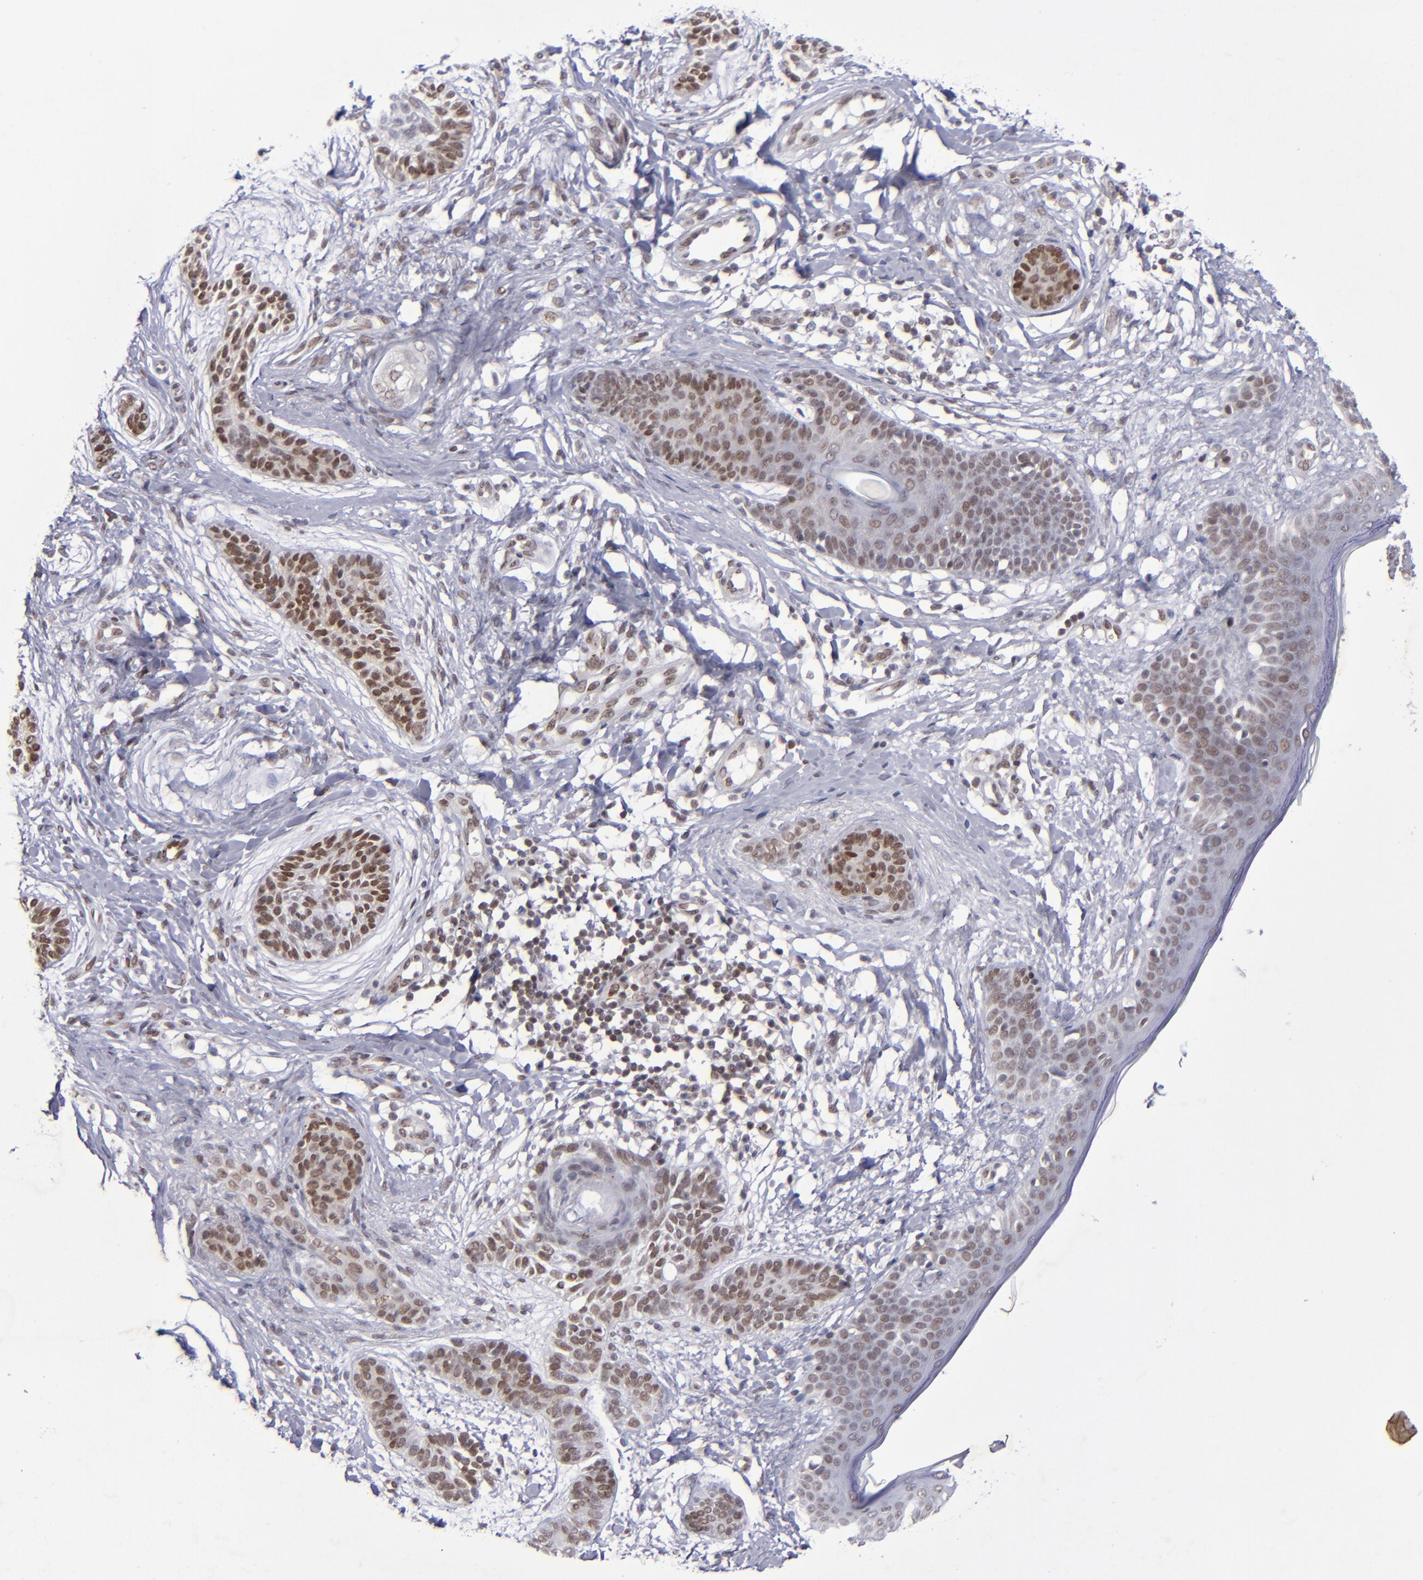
{"staining": {"intensity": "moderate", "quantity": ">75%", "location": "nuclear"}, "tissue": "skin cancer", "cell_type": "Tumor cells", "image_type": "cancer", "snomed": [{"axis": "morphology", "description": "Normal tissue, NOS"}, {"axis": "morphology", "description": "Basal cell carcinoma"}, {"axis": "topography", "description": "Skin"}], "caption": "High-power microscopy captured an immunohistochemistry photomicrograph of basal cell carcinoma (skin), revealing moderate nuclear staining in approximately >75% of tumor cells.", "gene": "MGMT", "patient": {"sex": "male", "age": 63}}